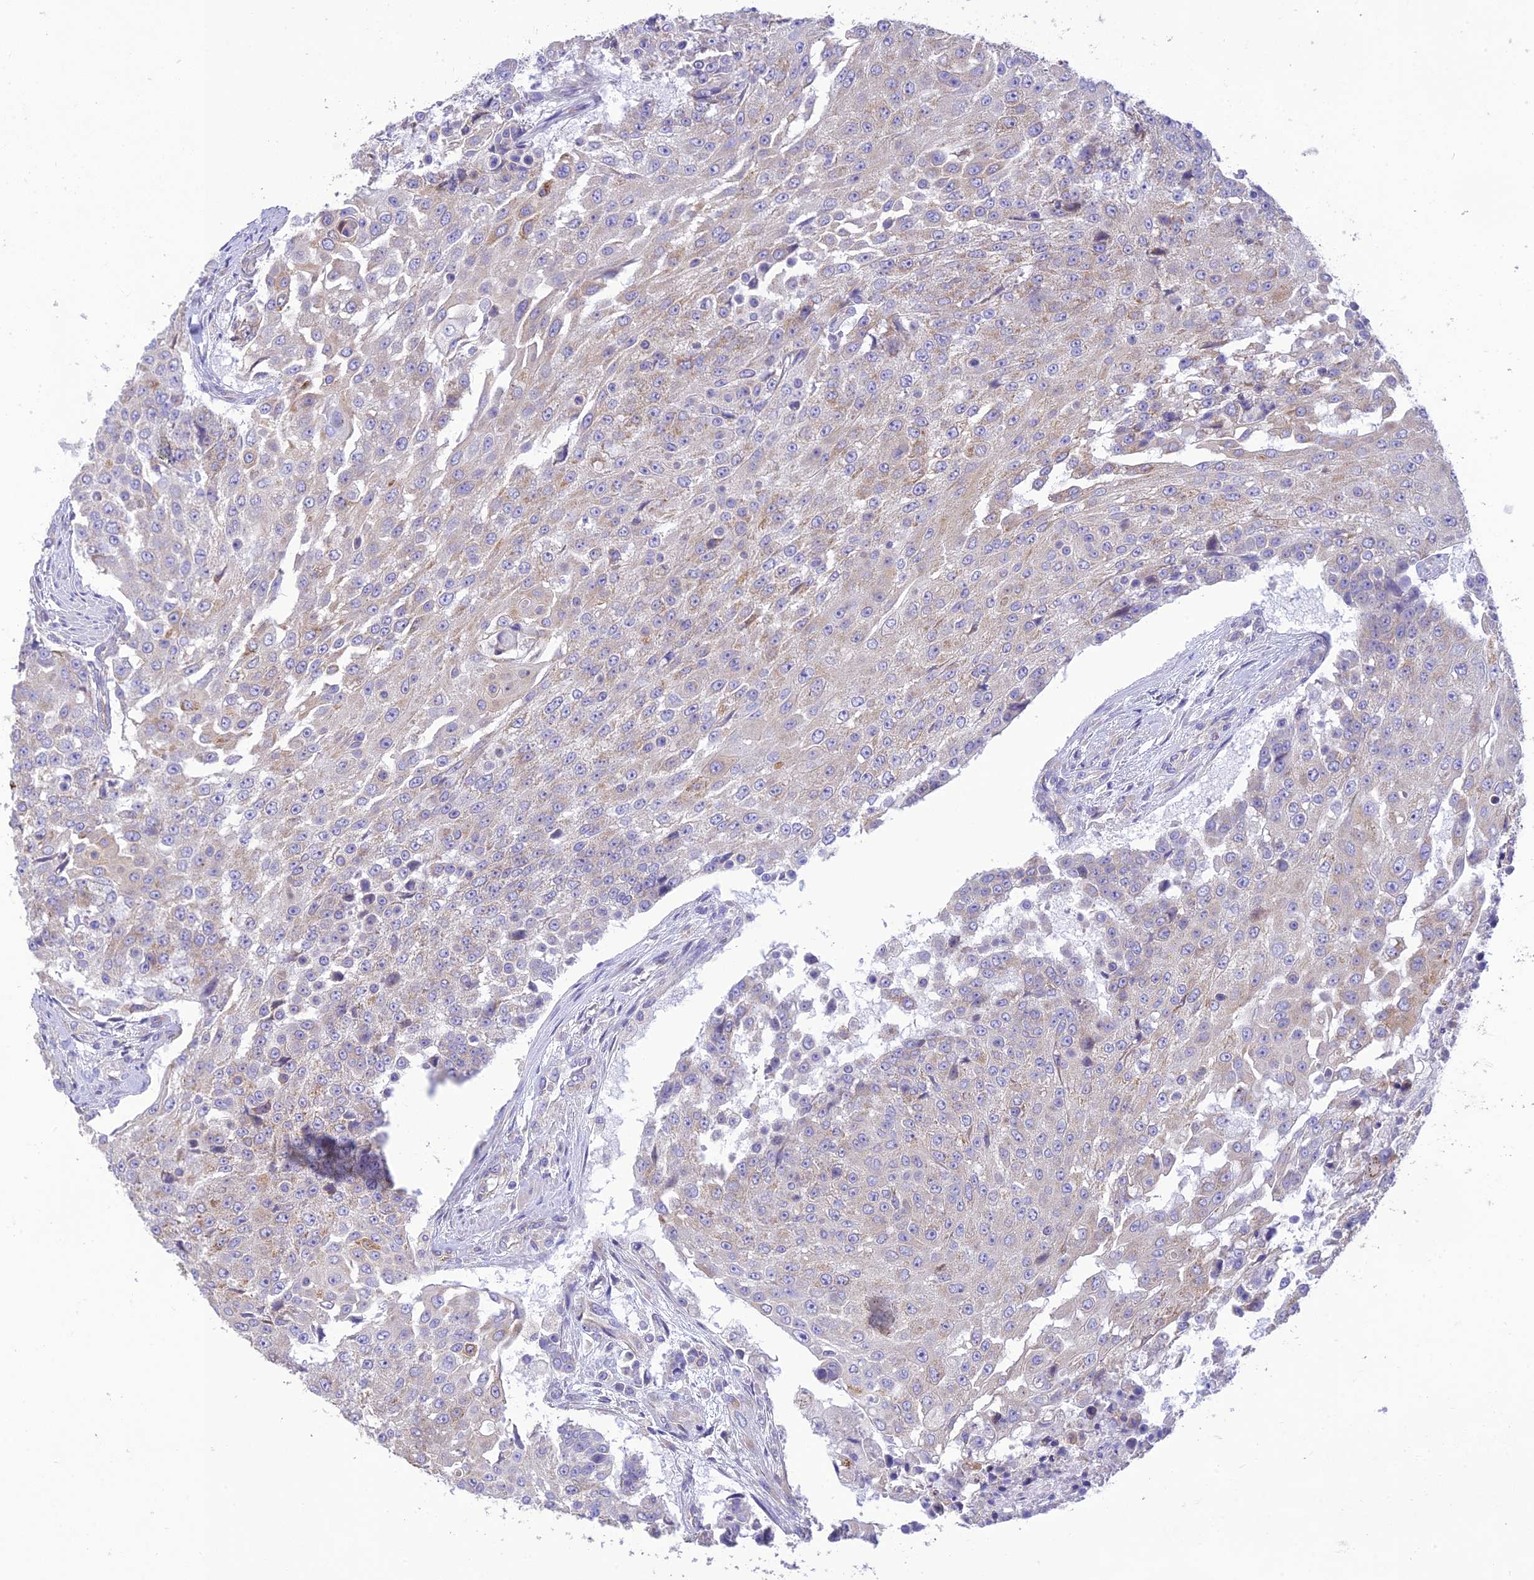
{"staining": {"intensity": "weak", "quantity": "<25%", "location": "cytoplasmic/membranous"}, "tissue": "urothelial cancer", "cell_type": "Tumor cells", "image_type": "cancer", "snomed": [{"axis": "morphology", "description": "Urothelial carcinoma, High grade"}, {"axis": "topography", "description": "Urinary bladder"}], "caption": "Human urothelial cancer stained for a protein using IHC demonstrates no expression in tumor cells.", "gene": "HSD17B2", "patient": {"sex": "female", "age": 63}}